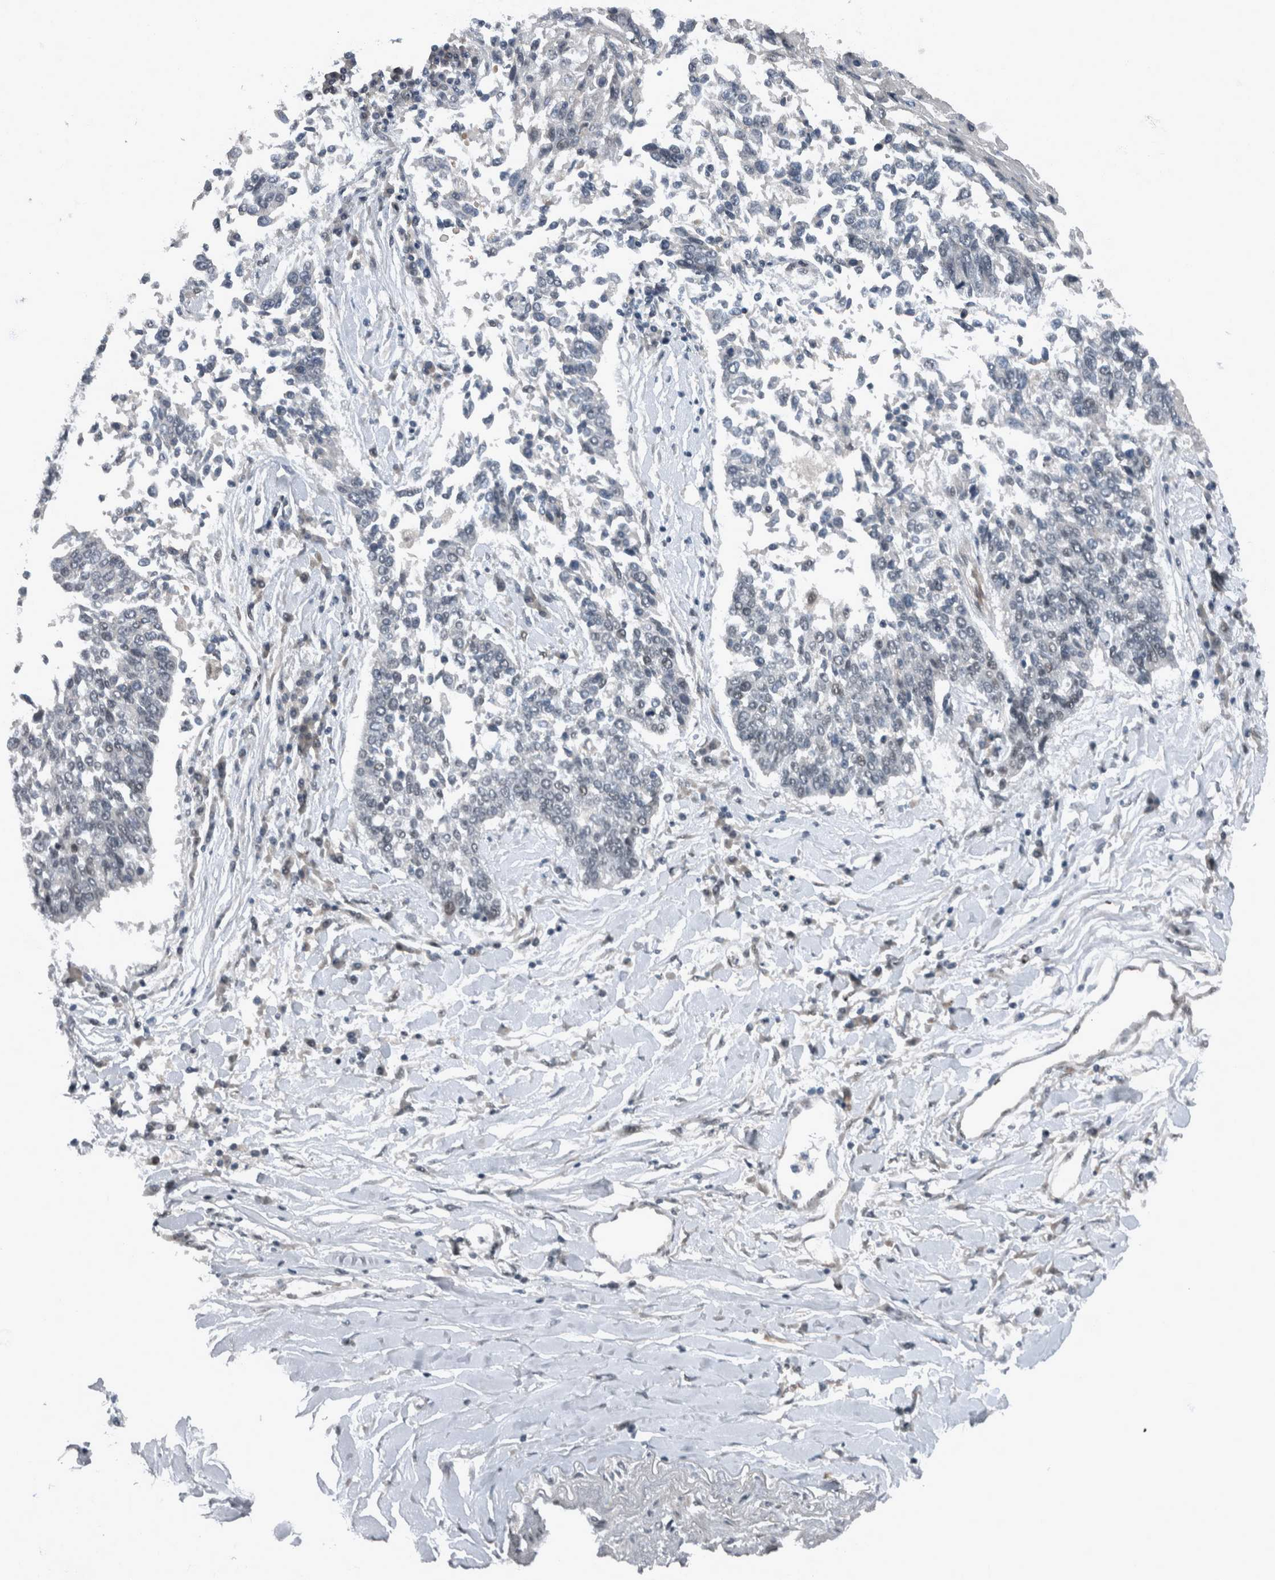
{"staining": {"intensity": "negative", "quantity": "none", "location": "none"}, "tissue": "lung cancer", "cell_type": "Tumor cells", "image_type": "cancer", "snomed": [{"axis": "morphology", "description": "Normal tissue, NOS"}, {"axis": "morphology", "description": "Squamous cell carcinoma, NOS"}, {"axis": "topography", "description": "Cartilage tissue"}, {"axis": "topography", "description": "Bronchus"}, {"axis": "topography", "description": "Lung"}, {"axis": "topography", "description": "Peripheral nerve tissue"}], "caption": "Protein analysis of squamous cell carcinoma (lung) displays no significant positivity in tumor cells. (Brightfield microscopy of DAB (3,3'-diaminobenzidine) immunohistochemistry at high magnification).", "gene": "WDR33", "patient": {"sex": "female", "age": 49}}